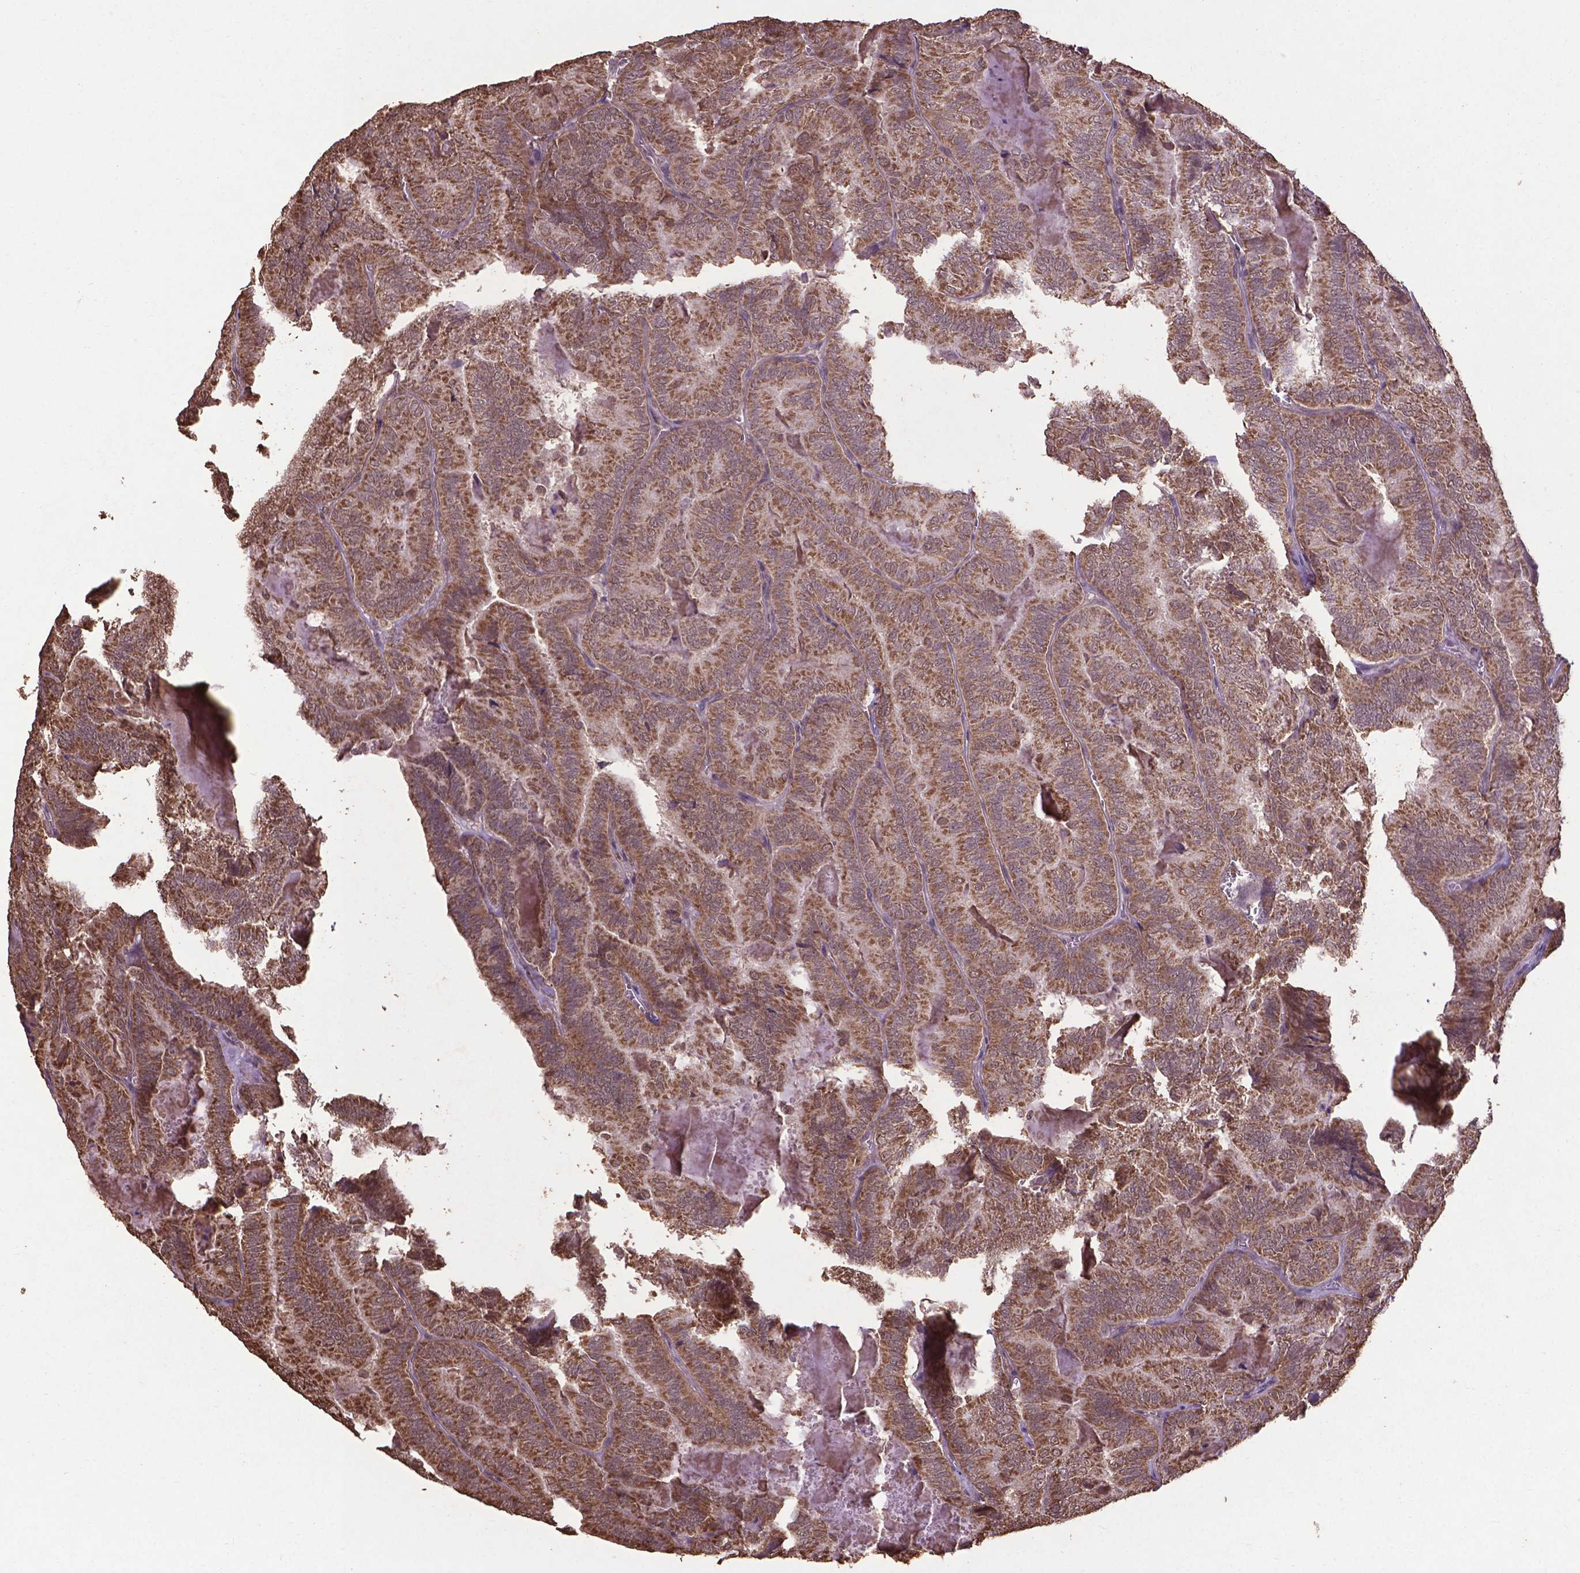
{"staining": {"intensity": "moderate", "quantity": ">75%", "location": "cytoplasmic/membranous"}, "tissue": "thyroid cancer", "cell_type": "Tumor cells", "image_type": "cancer", "snomed": [{"axis": "morphology", "description": "Papillary adenocarcinoma, NOS"}, {"axis": "topography", "description": "Thyroid gland"}], "caption": "Tumor cells display moderate cytoplasmic/membranous positivity in about >75% of cells in papillary adenocarcinoma (thyroid).", "gene": "DCAF1", "patient": {"sex": "female", "age": 75}}